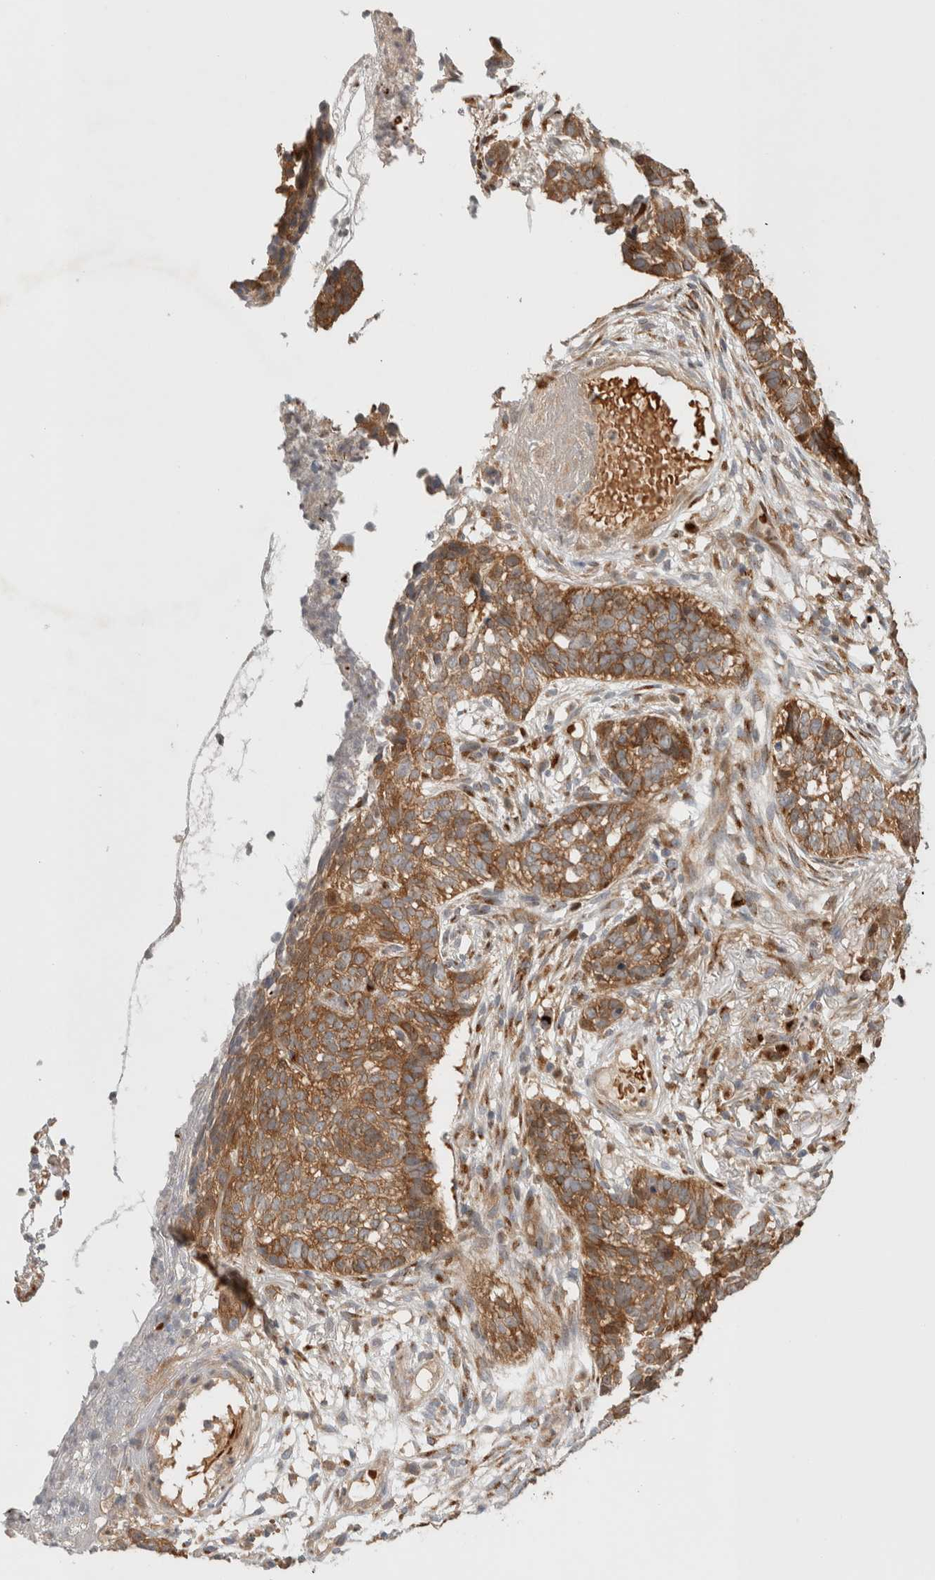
{"staining": {"intensity": "moderate", "quantity": ">75%", "location": "cytoplasmic/membranous"}, "tissue": "skin cancer", "cell_type": "Tumor cells", "image_type": "cancer", "snomed": [{"axis": "morphology", "description": "Basal cell carcinoma"}, {"axis": "topography", "description": "Skin"}], "caption": "Skin cancer (basal cell carcinoma) stained with a protein marker reveals moderate staining in tumor cells.", "gene": "OTUD6B", "patient": {"sex": "male", "age": 85}}